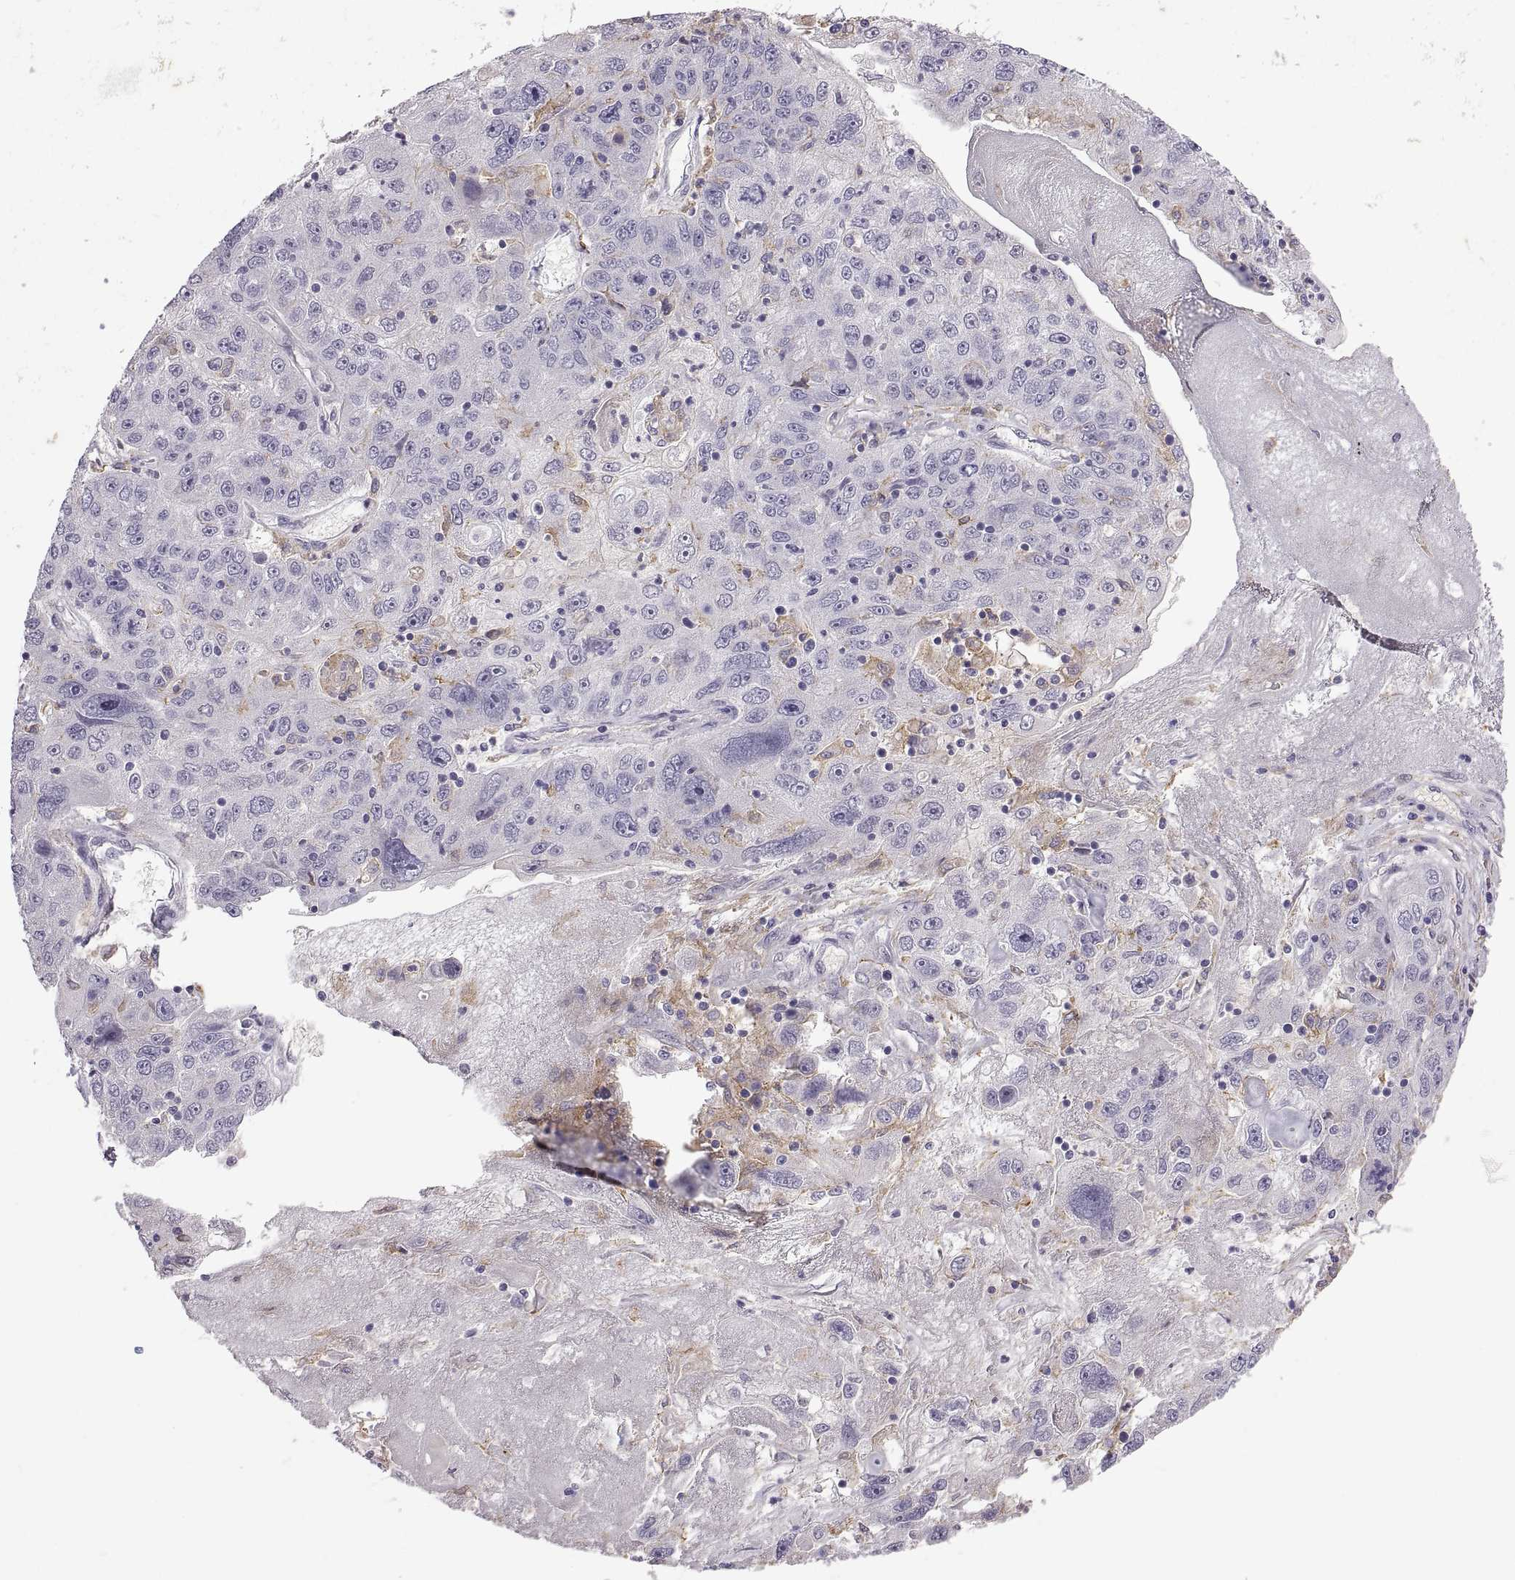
{"staining": {"intensity": "negative", "quantity": "none", "location": "none"}, "tissue": "stomach cancer", "cell_type": "Tumor cells", "image_type": "cancer", "snomed": [{"axis": "morphology", "description": "Adenocarcinoma, NOS"}, {"axis": "topography", "description": "Stomach"}], "caption": "This is an IHC photomicrograph of stomach cancer. There is no positivity in tumor cells.", "gene": "MEIOC", "patient": {"sex": "male", "age": 56}}